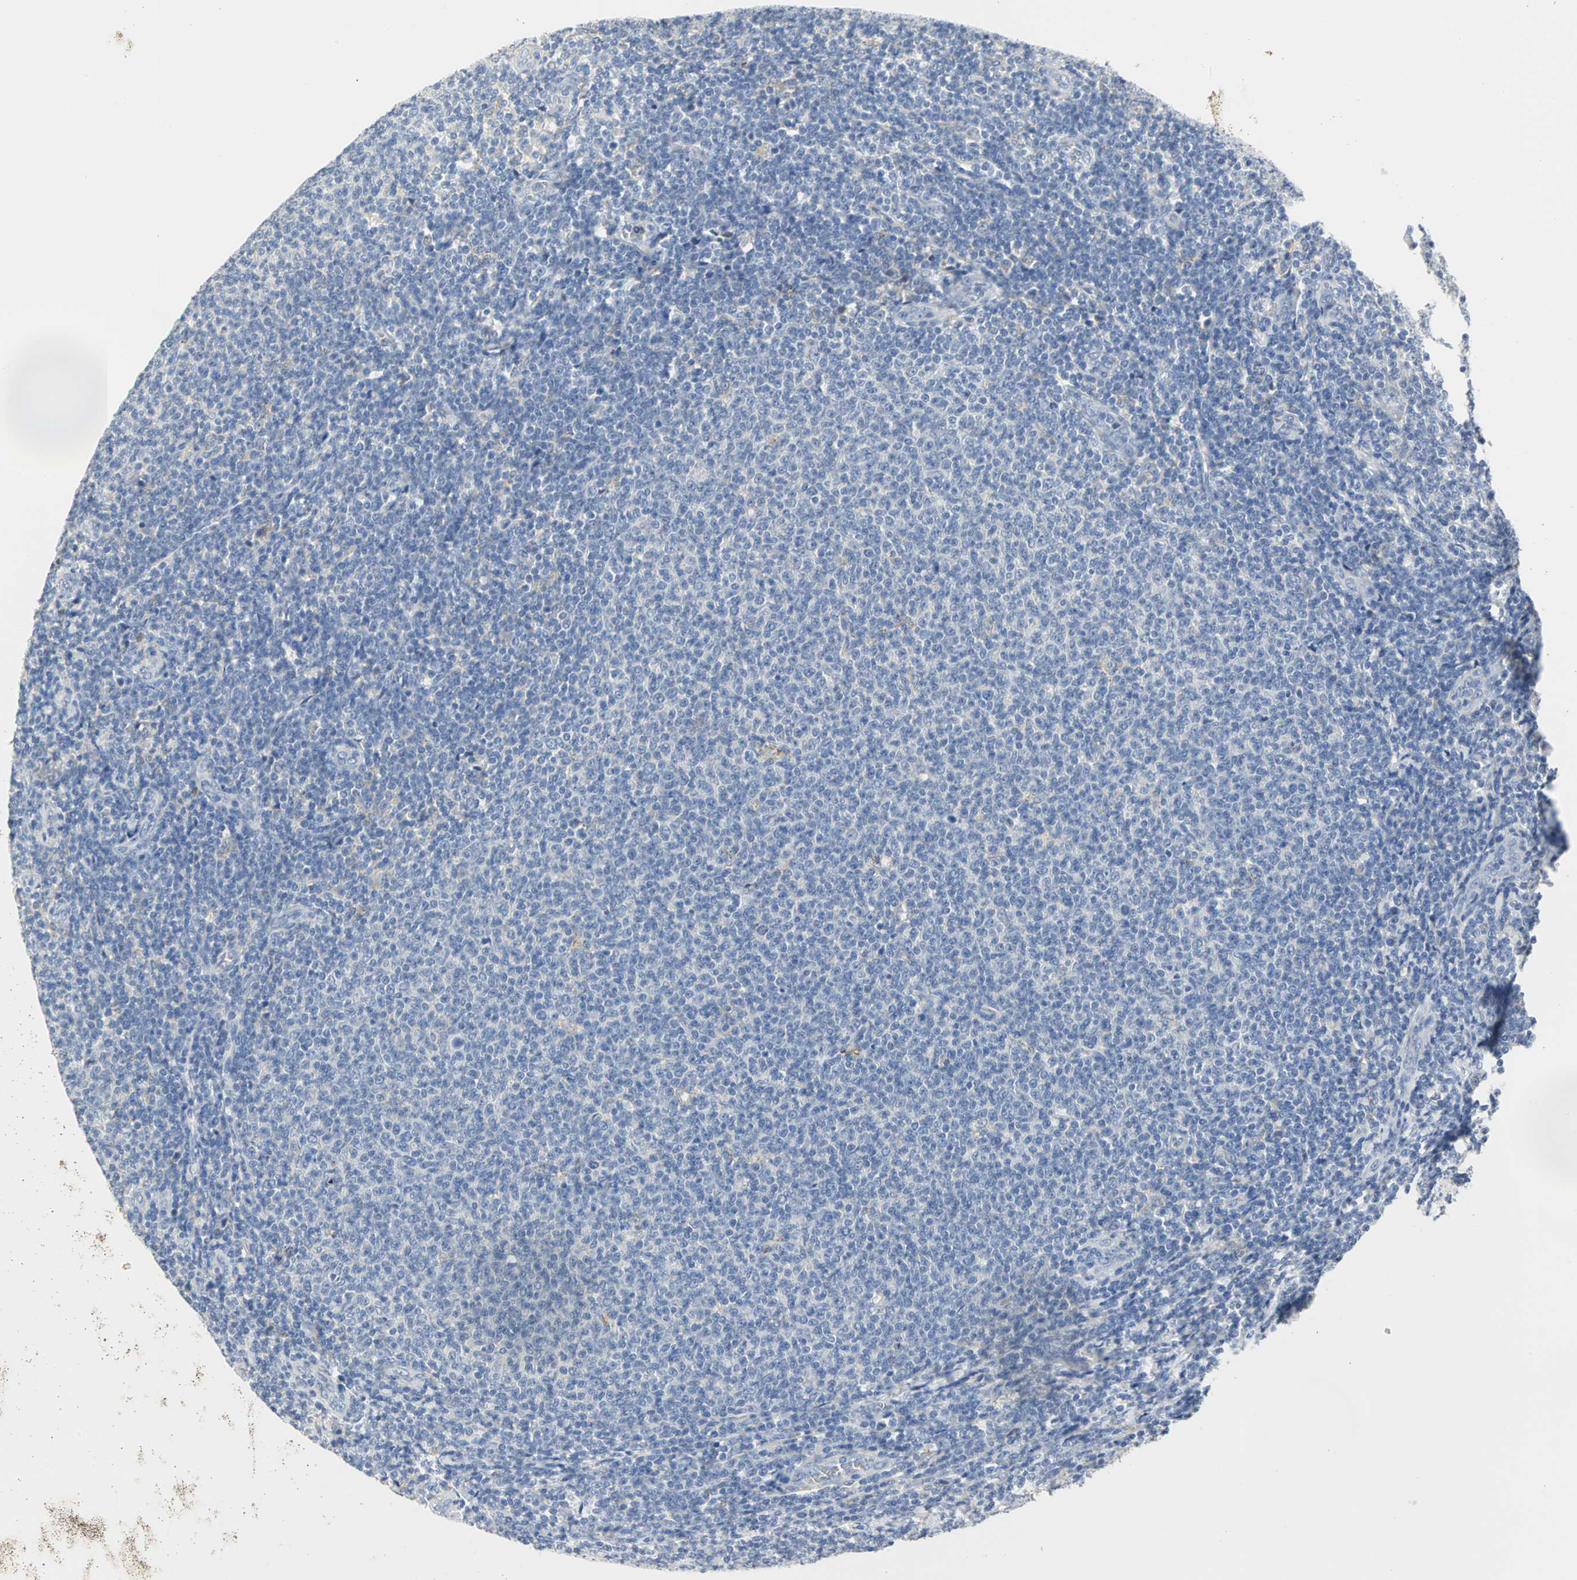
{"staining": {"intensity": "negative", "quantity": "none", "location": "none"}, "tissue": "lymphoma", "cell_type": "Tumor cells", "image_type": "cancer", "snomed": [{"axis": "morphology", "description": "Malignant lymphoma, non-Hodgkin's type, Low grade"}, {"axis": "topography", "description": "Lymph node"}], "caption": "A high-resolution image shows IHC staining of lymphoma, which exhibits no significant positivity in tumor cells.", "gene": "GNRH2", "patient": {"sex": "male", "age": 66}}